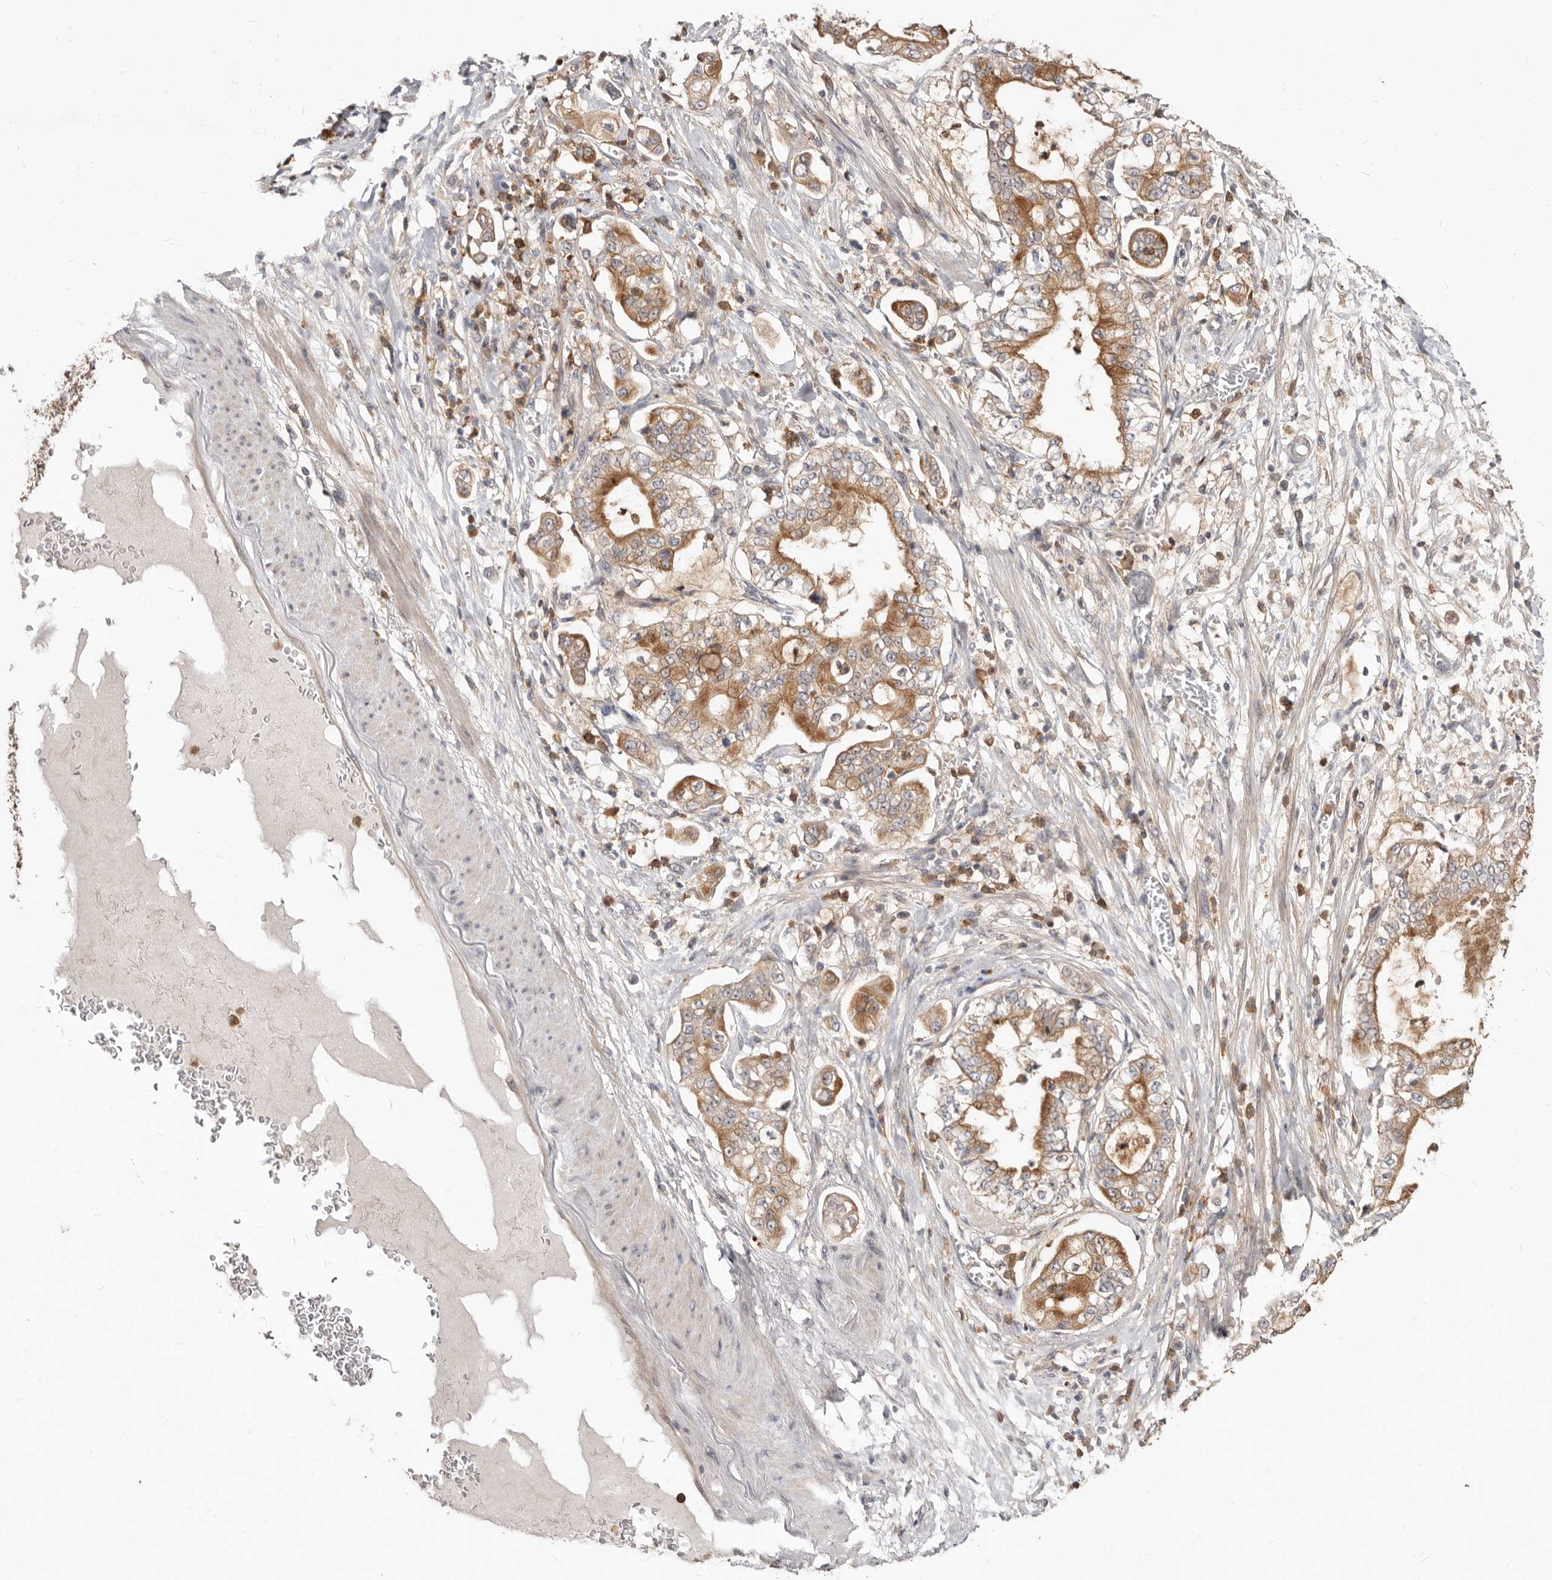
{"staining": {"intensity": "moderate", "quantity": ">75%", "location": "cytoplasmic/membranous"}, "tissue": "stomach cancer", "cell_type": "Tumor cells", "image_type": "cancer", "snomed": [{"axis": "morphology", "description": "Adenocarcinoma, NOS"}, {"axis": "topography", "description": "Stomach"}], "caption": "This image reveals IHC staining of stomach cancer, with medium moderate cytoplasmic/membranous positivity in approximately >75% of tumor cells.", "gene": "TC2N", "patient": {"sex": "male", "age": 76}}